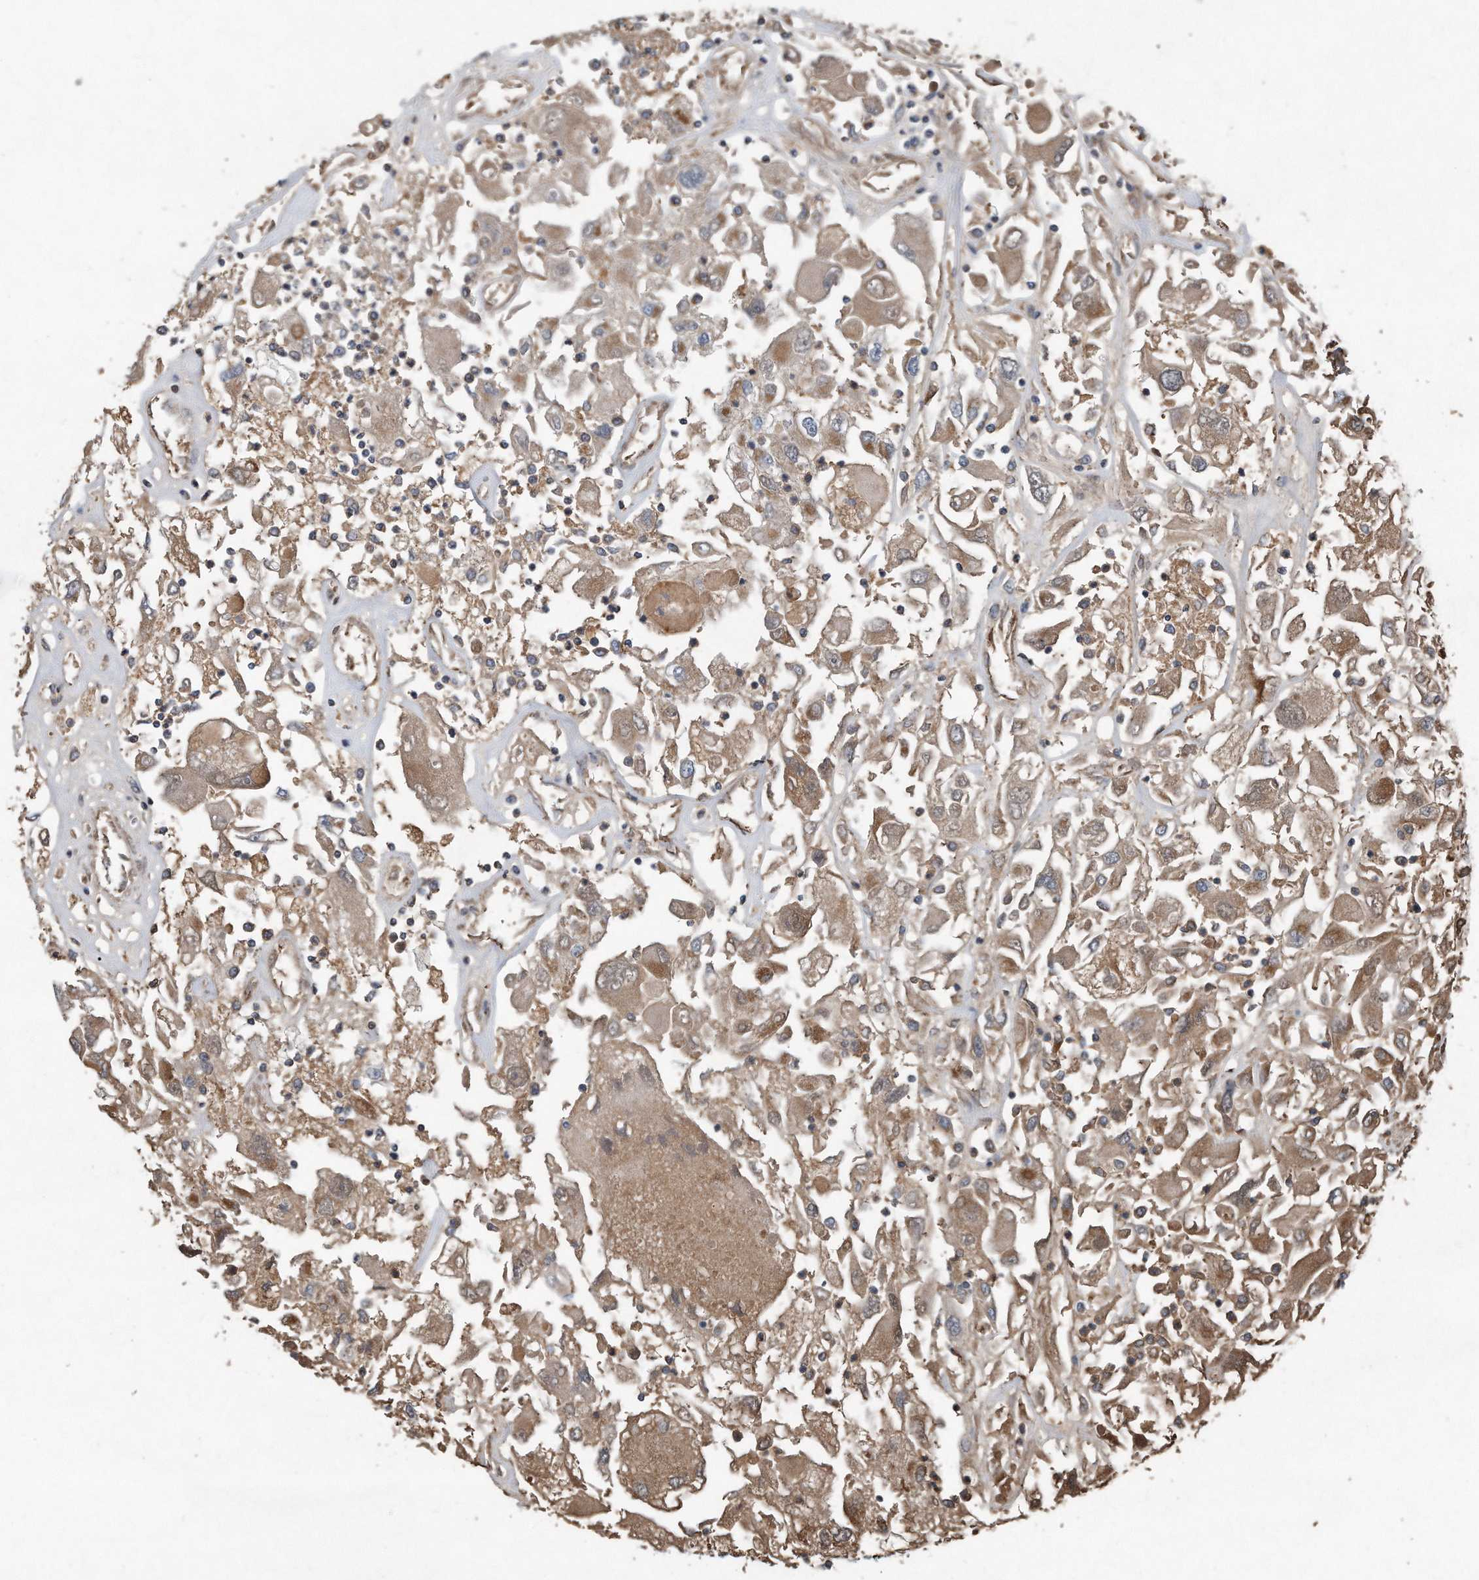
{"staining": {"intensity": "moderate", "quantity": ">75%", "location": "cytoplasmic/membranous"}, "tissue": "renal cancer", "cell_type": "Tumor cells", "image_type": "cancer", "snomed": [{"axis": "morphology", "description": "Adenocarcinoma, NOS"}, {"axis": "topography", "description": "Kidney"}], "caption": "Tumor cells demonstrate moderate cytoplasmic/membranous expression in about >75% of cells in adenocarcinoma (renal). The staining was performed using DAB (3,3'-diaminobenzidine), with brown indicating positive protein expression. Nuclei are stained blue with hematoxylin.", "gene": "SDHA", "patient": {"sex": "female", "age": 52}}